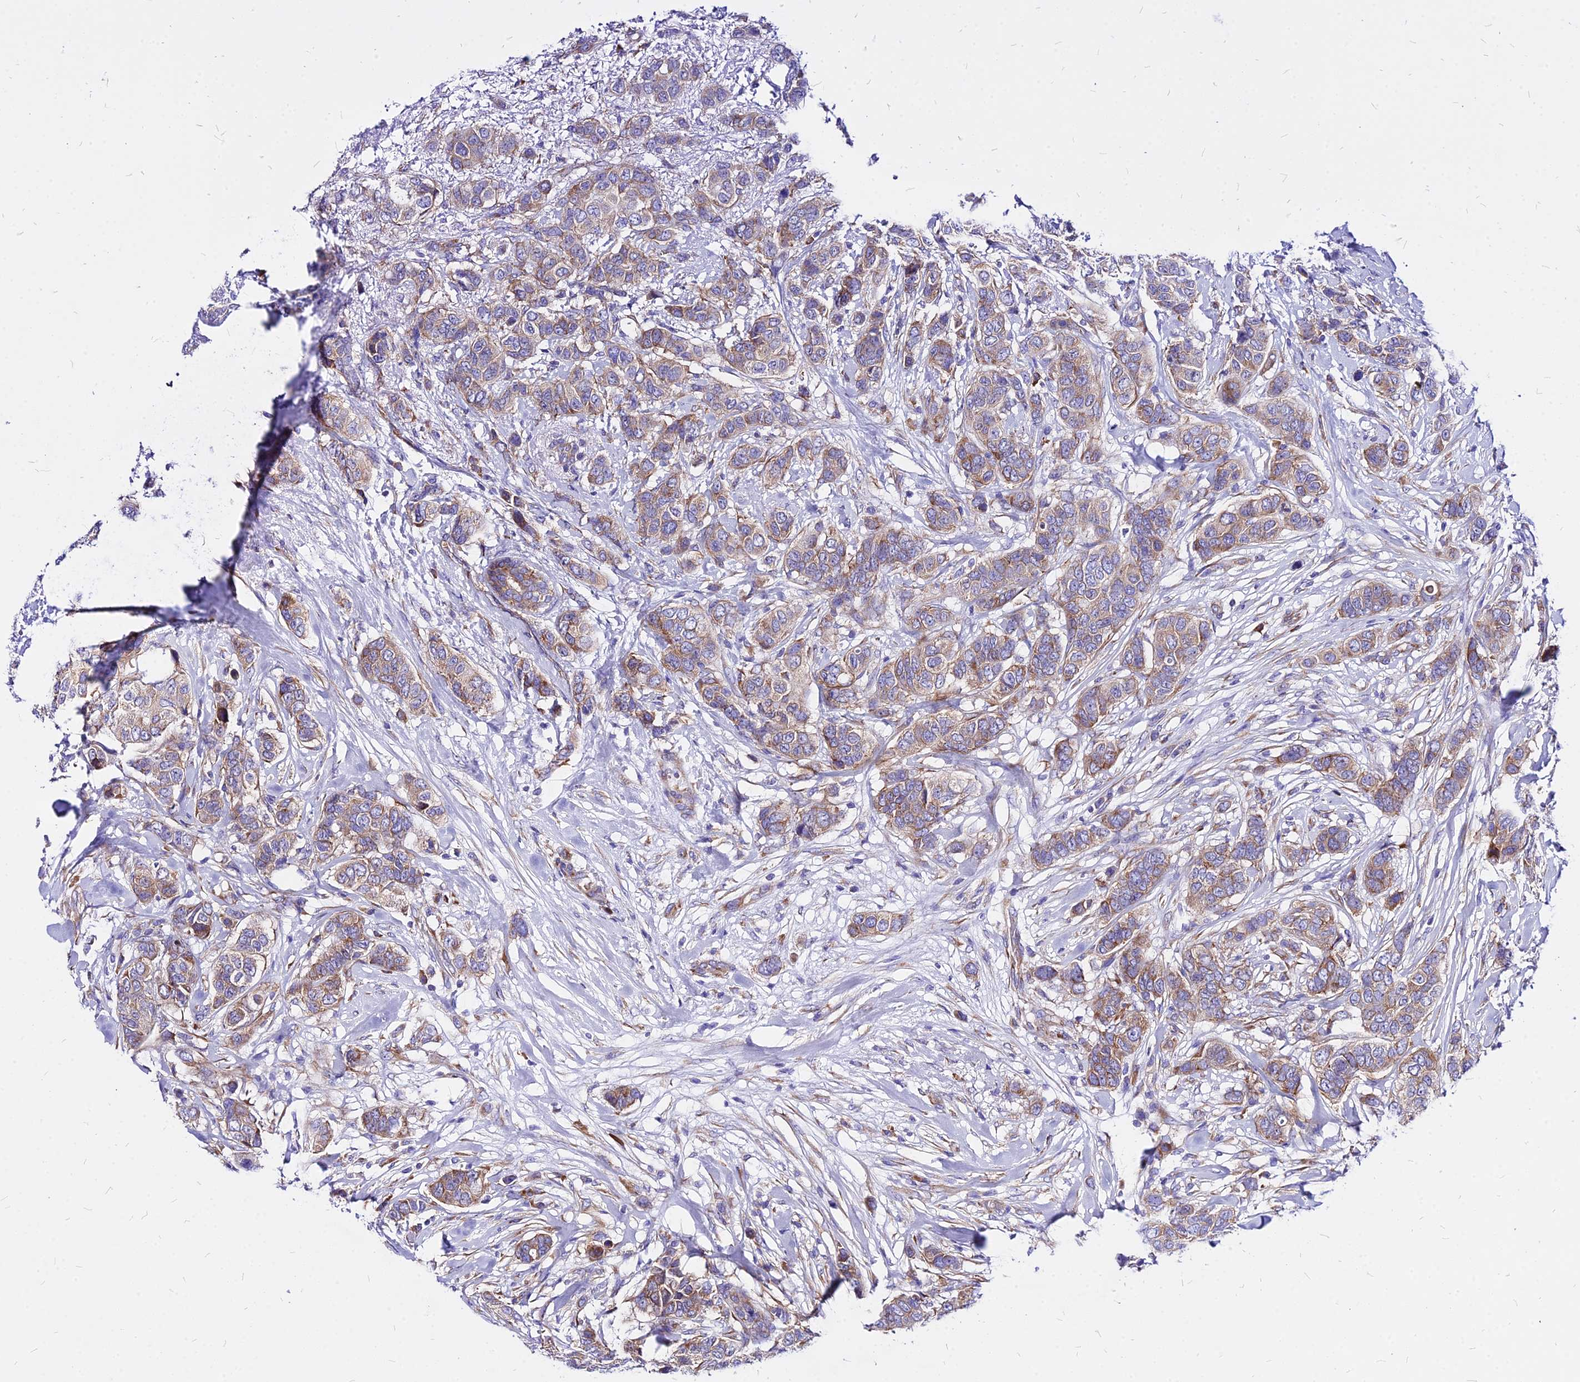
{"staining": {"intensity": "weak", "quantity": ">75%", "location": "cytoplasmic/membranous"}, "tissue": "breast cancer", "cell_type": "Tumor cells", "image_type": "cancer", "snomed": [{"axis": "morphology", "description": "Lobular carcinoma"}, {"axis": "topography", "description": "Breast"}], "caption": "A low amount of weak cytoplasmic/membranous positivity is identified in approximately >75% of tumor cells in breast cancer tissue.", "gene": "RPL19", "patient": {"sex": "female", "age": 51}}